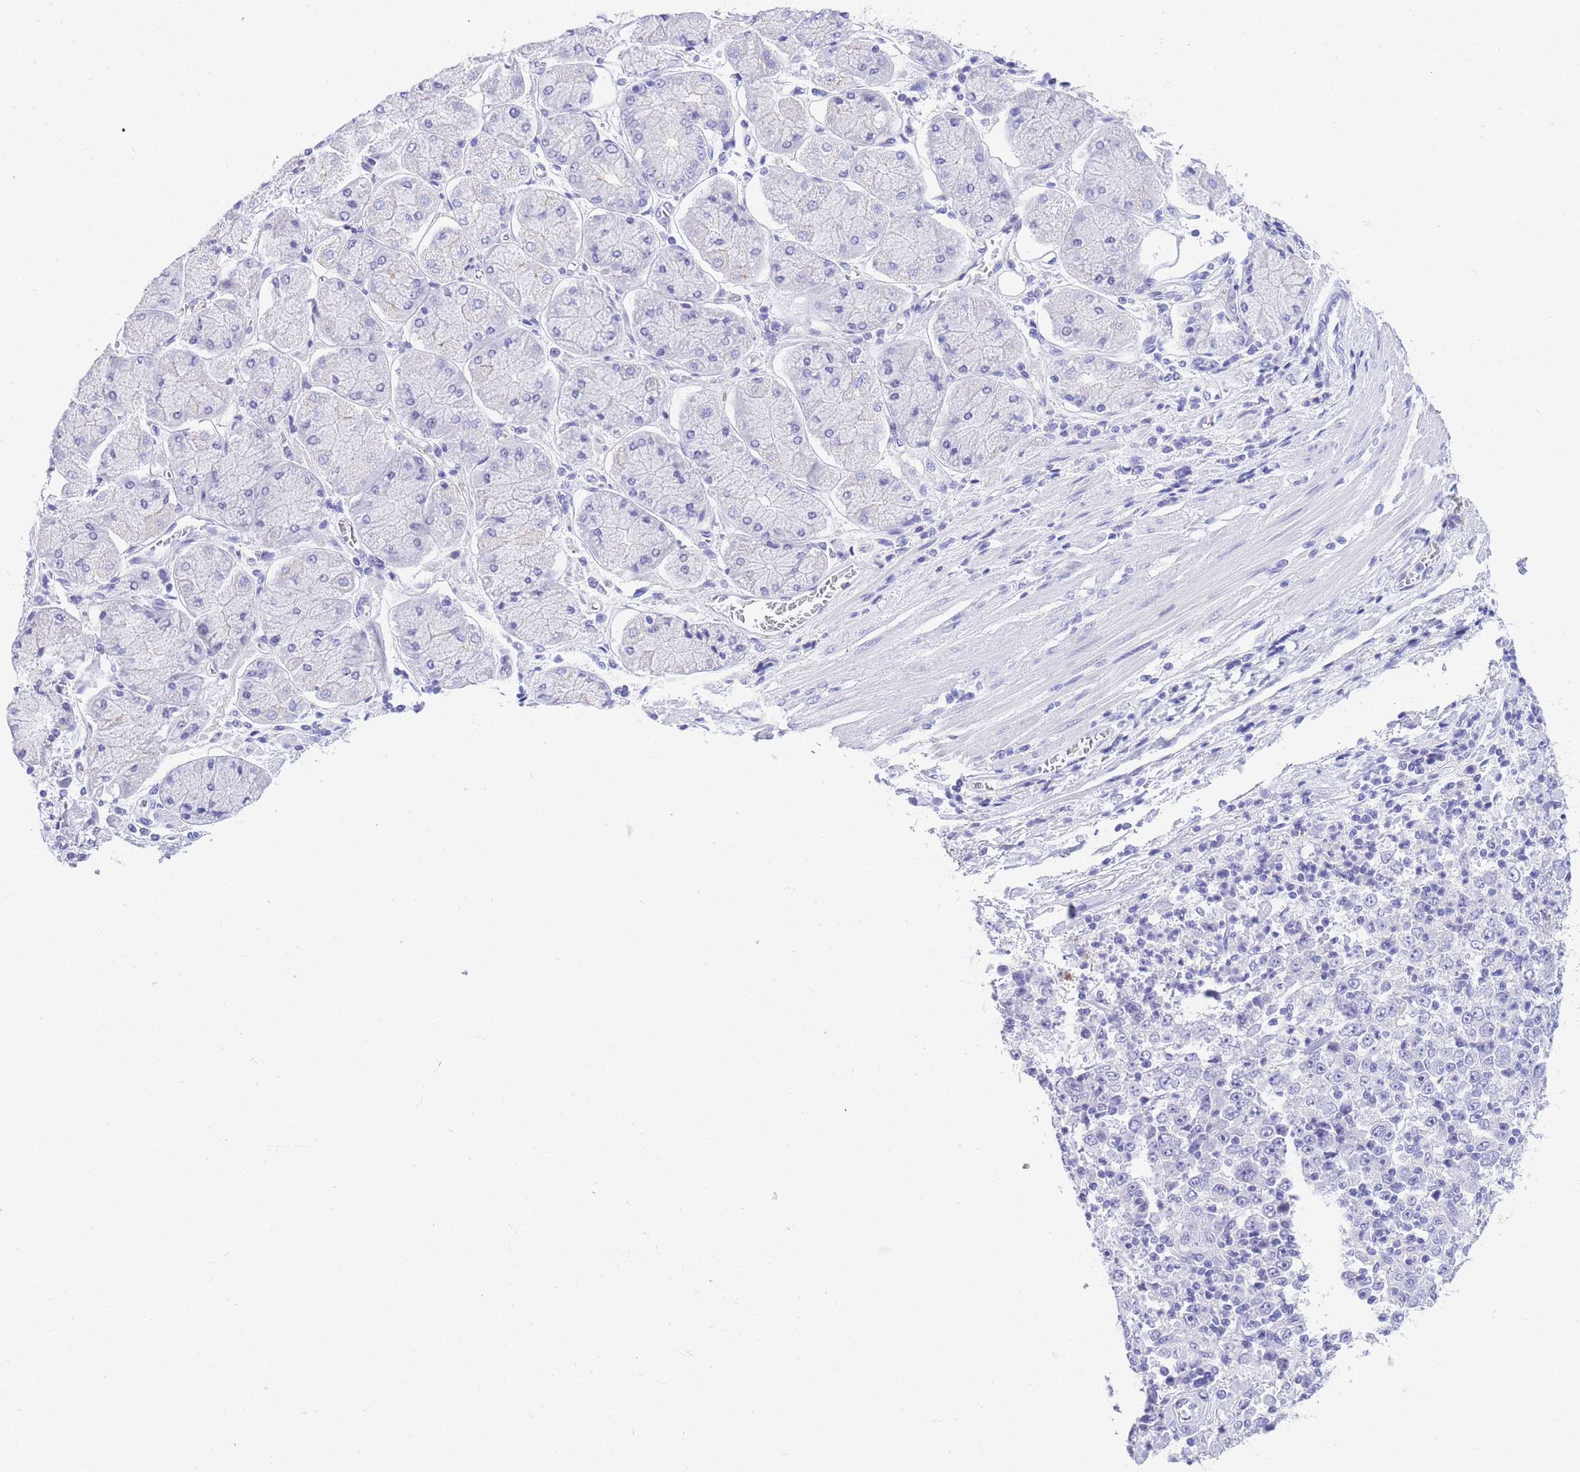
{"staining": {"intensity": "negative", "quantity": "none", "location": "none"}, "tissue": "stomach cancer", "cell_type": "Tumor cells", "image_type": "cancer", "snomed": [{"axis": "morphology", "description": "Normal tissue, NOS"}, {"axis": "morphology", "description": "Adenocarcinoma, NOS"}, {"axis": "topography", "description": "Stomach, upper"}, {"axis": "topography", "description": "Stomach"}], "caption": "Tumor cells are negative for brown protein staining in stomach cancer.", "gene": "TIFAB", "patient": {"sex": "male", "age": 59}}